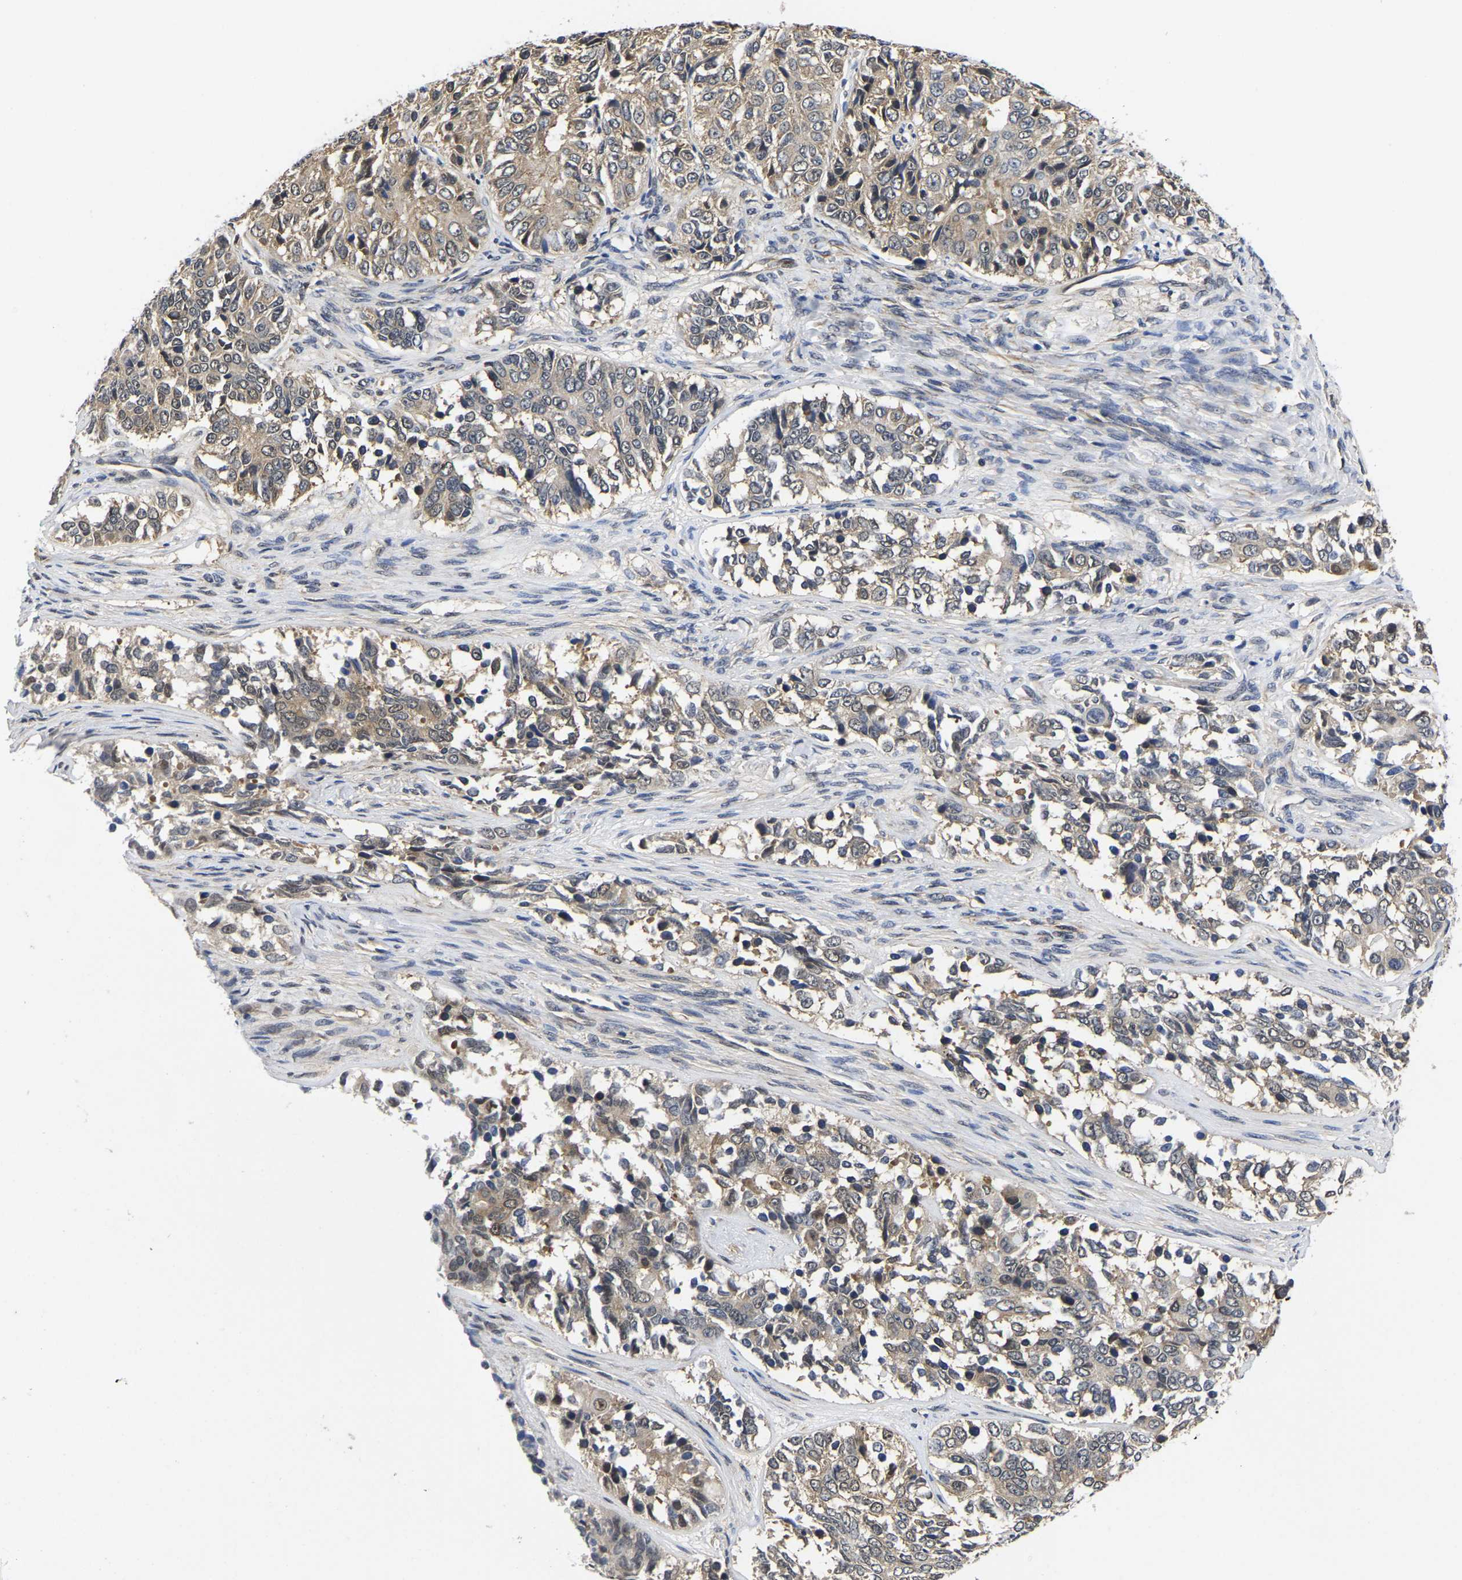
{"staining": {"intensity": "weak", "quantity": ">75%", "location": "cytoplasmic/membranous"}, "tissue": "ovarian cancer", "cell_type": "Tumor cells", "image_type": "cancer", "snomed": [{"axis": "morphology", "description": "Carcinoma, endometroid"}, {"axis": "topography", "description": "Ovary"}], "caption": "Brown immunohistochemical staining in ovarian cancer reveals weak cytoplasmic/membranous positivity in approximately >75% of tumor cells. (brown staining indicates protein expression, while blue staining denotes nuclei).", "gene": "MCOLN2", "patient": {"sex": "female", "age": 51}}